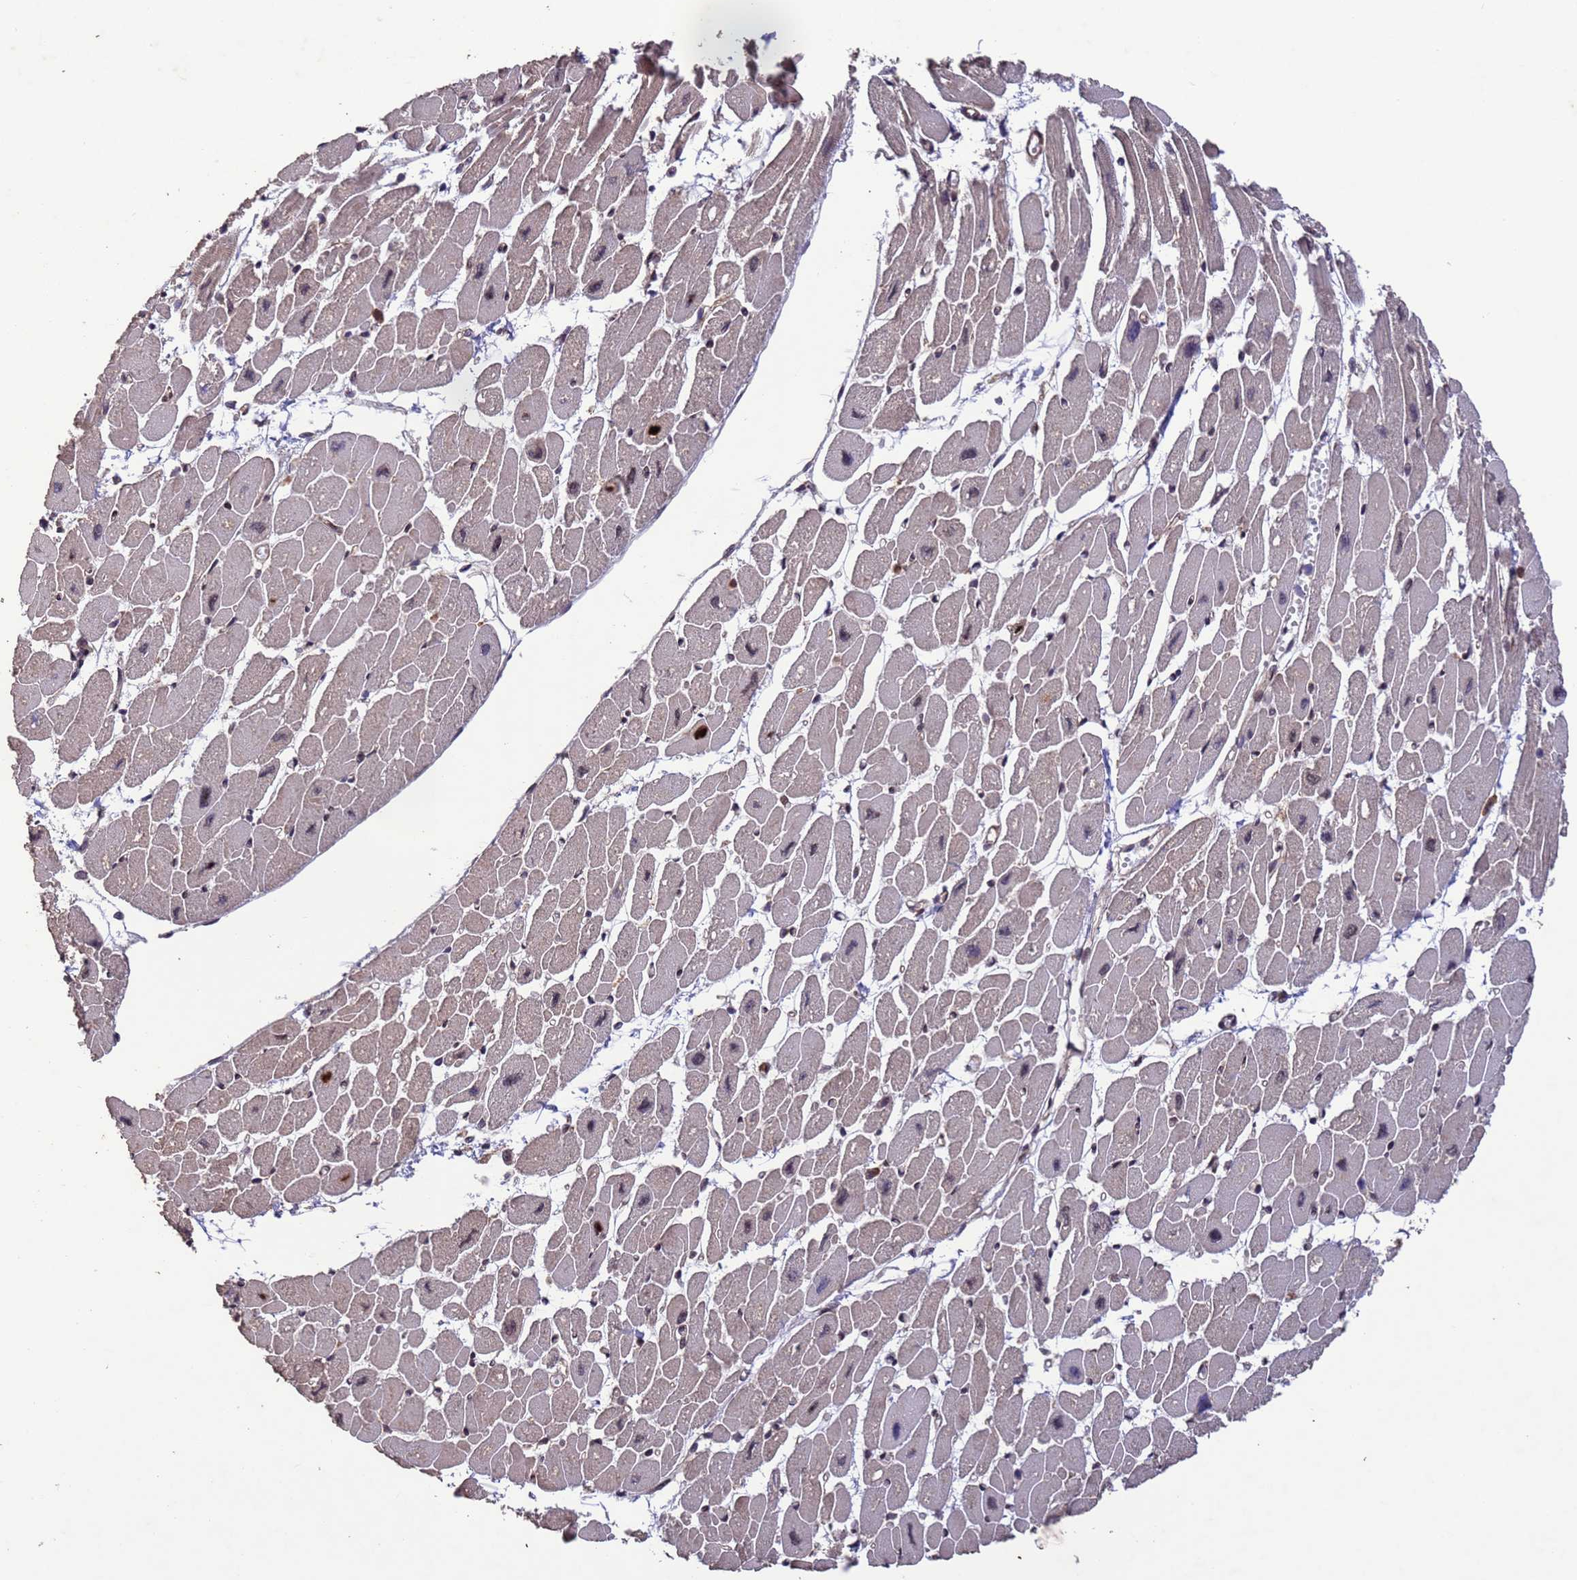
{"staining": {"intensity": "weak", "quantity": "25%-75%", "location": "cytoplasmic/membranous,nuclear"}, "tissue": "heart muscle", "cell_type": "Cardiomyocytes", "image_type": "normal", "snomed": [{"axis": "morphology", "description": "Normal tissue, NOS"}, {"axis": "topography", "description": "Heart"}], "caption": "Immunohistochemistry of unremarkable heart muscle reveals low levels of weak cytoplasmic/membranous,nuclear staining in about 25%-75% of cardiomyocytes.", "gene": "VSTM4", "patient": {"sex": "female", "age": 54}}